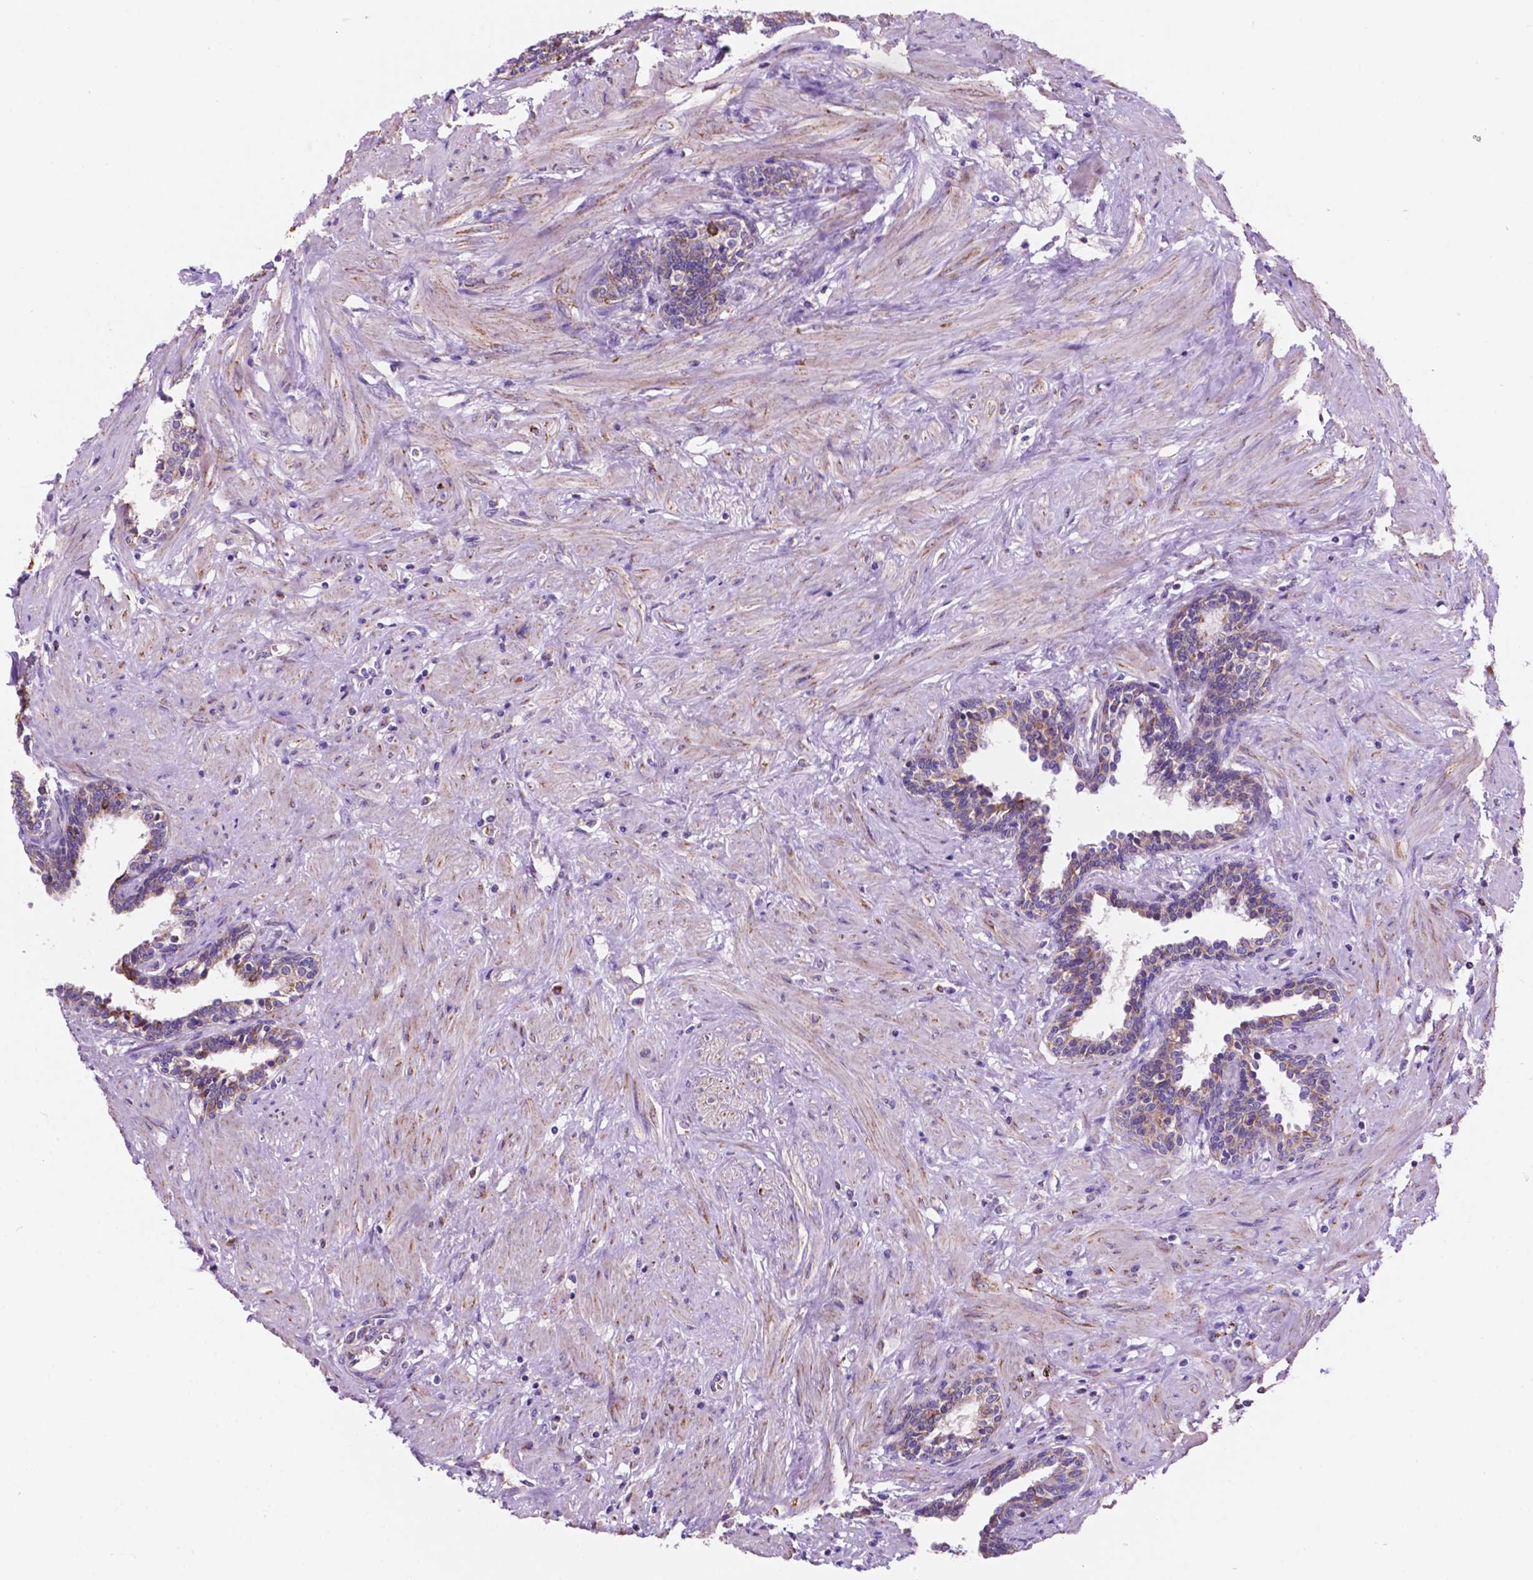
{"staining": {"intensity": "weak", "quantity": "<25%", "location": "cytoplasmic/membranous"}, "tissue": "prostate", "cell_type": "Glandular cells", "image_type": "normal", "snomed": [{"axis": "morphology", "description": "Normal tissue, NOS"}, {"axis": "topography", "description": "Prostate"}], "caption": "IHC histopathology image of unremarkable human prostate stained for a protein (brown), which exhibits no expression in glandular cells. (Stains: DAB (3,3'-diaminobenzidine) immunohistochemistry (IHC) with hematoxylin counter stain, Microscopy: brightfield microscopy at high magnification).", "gene": "TRPV5", "patient": {"sex": "male", "age": 55}}